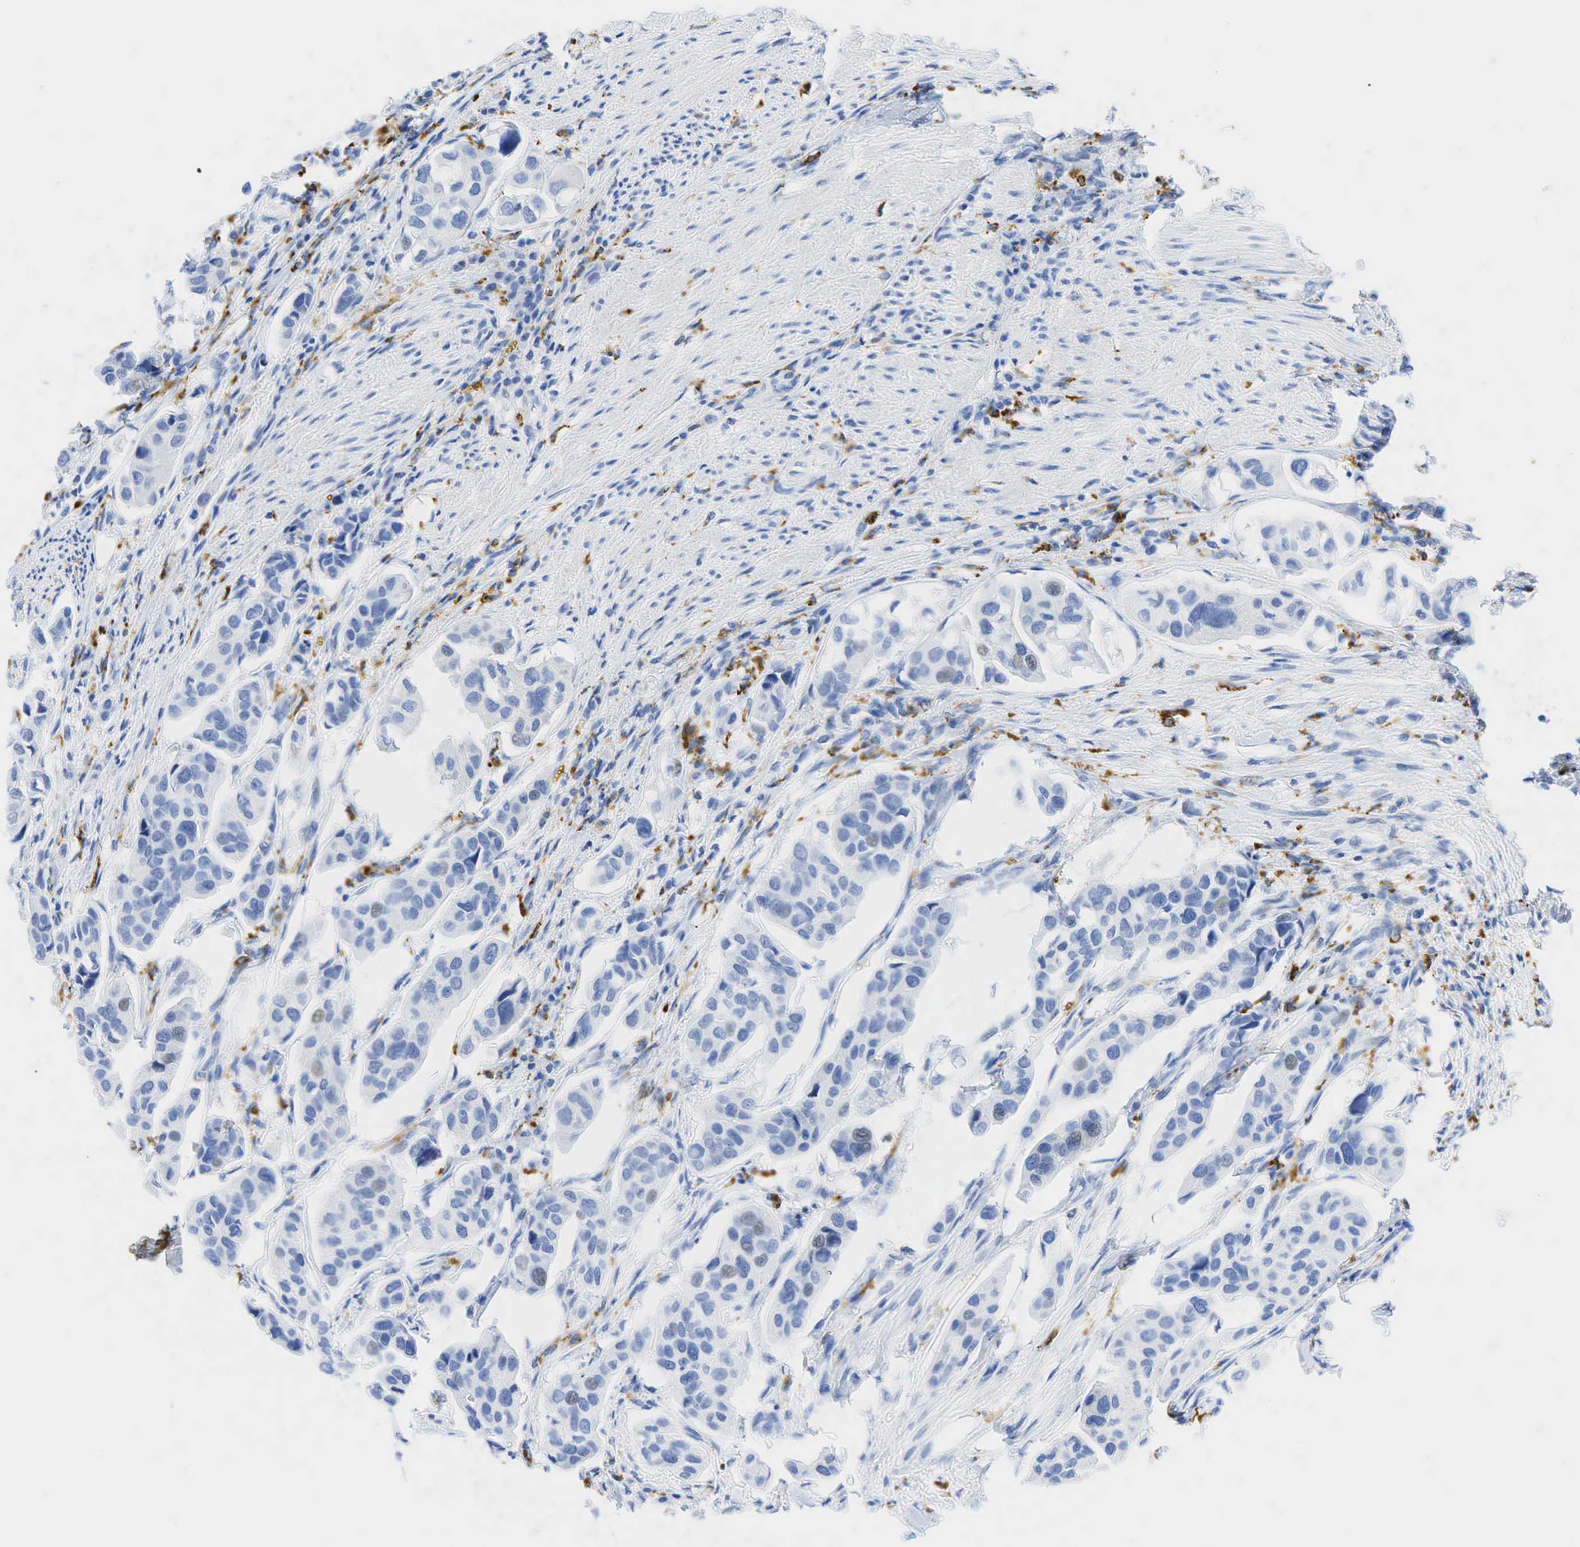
{"staining": {"intensity": "weak", "quantity": "<25%", "location": "nuclear"}, "tissue": "urothelial cancer", "cell_type": "Tumor cells", "image_type": "cancer", "snomed": [{"axis": "morphology", "description": "Adenocarcinoma, NOS"}, {"axis": "topography", "description": "Urinary bladder"}], "caption": "DAB (3,3'-diaminobenzidine) immunohistochemical staining of adenocarcinoma demonstrates no significant staining in tumor cells.", "gene": "CD68", "patient": {"sex": "male", "age": 61}}